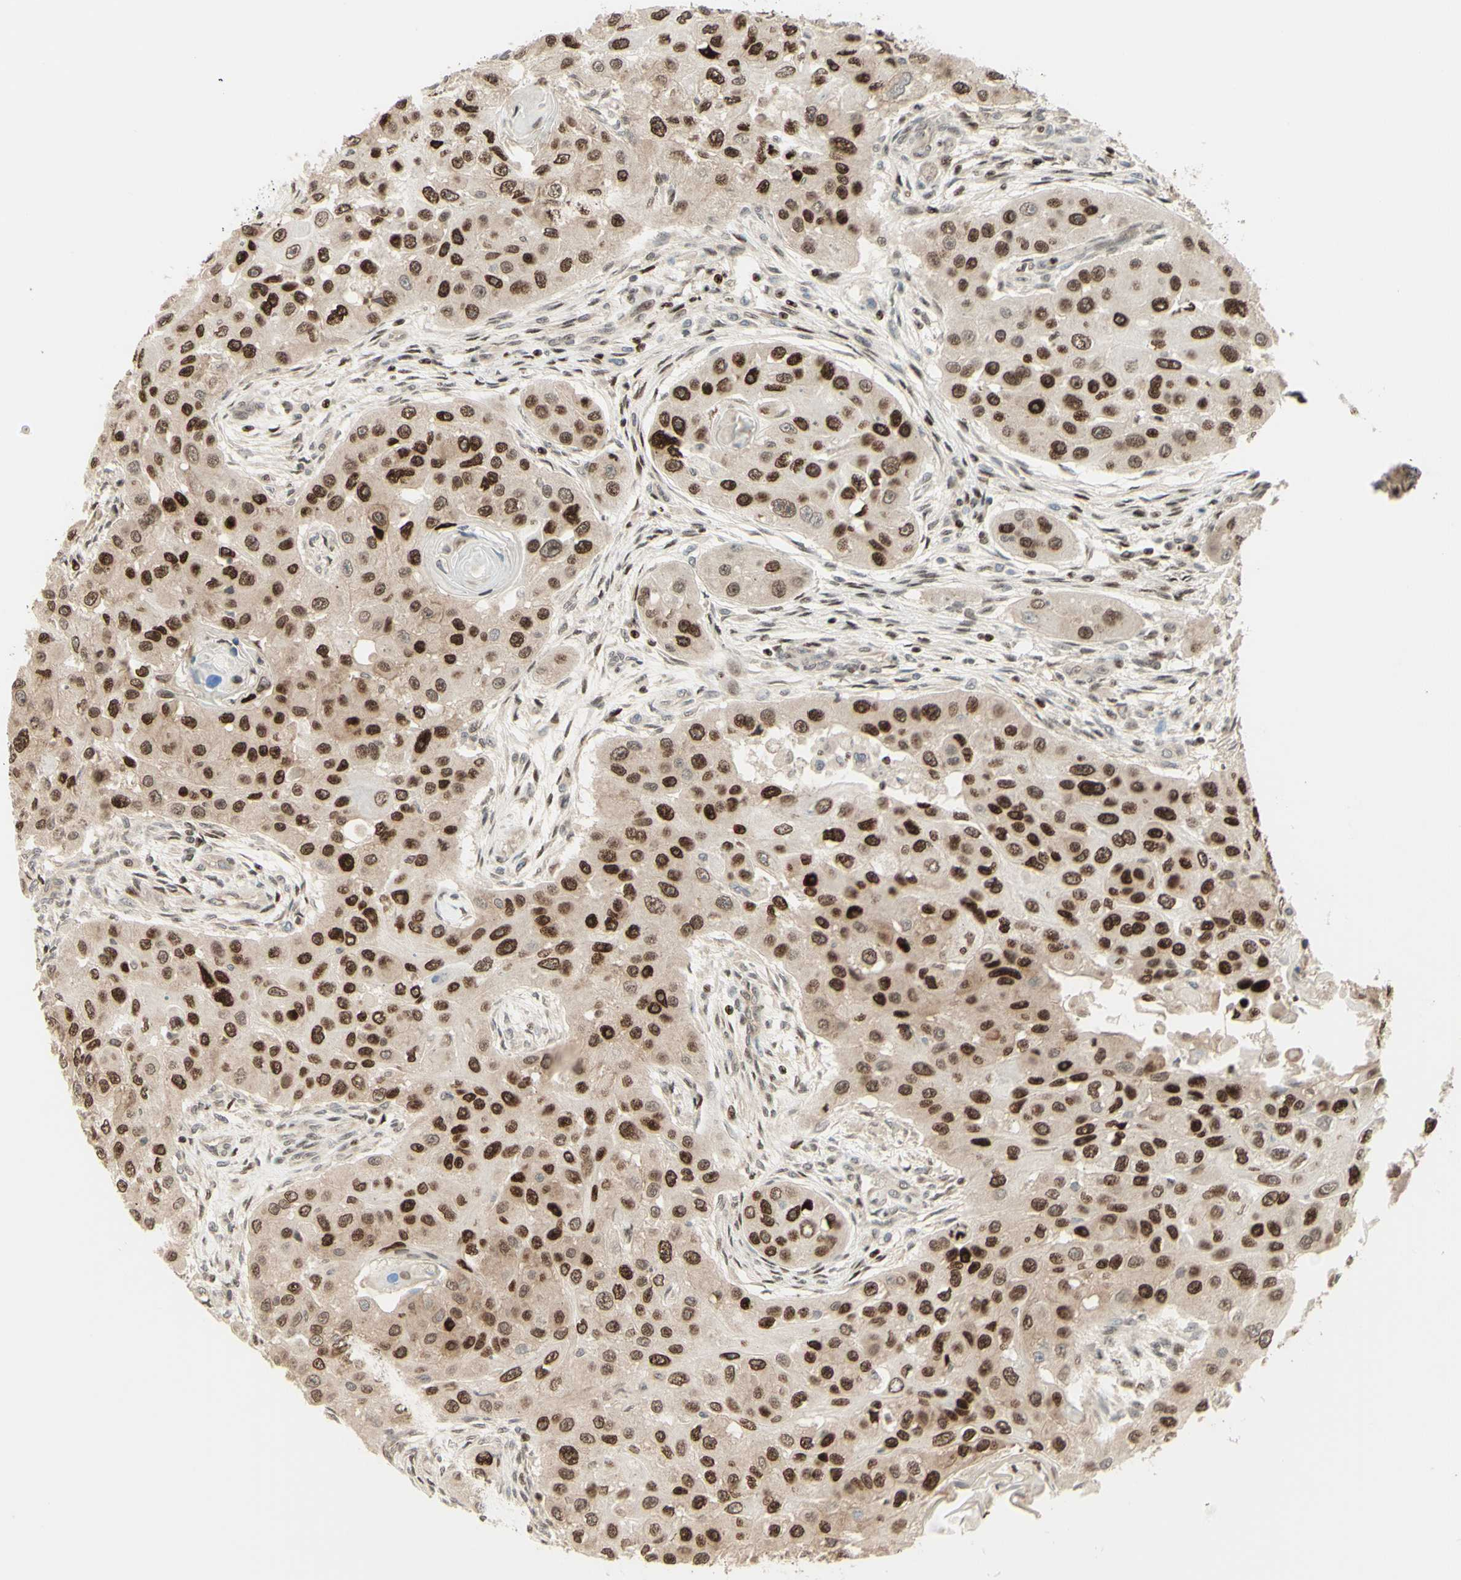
{"staining": {"intensity": "moderate", "quantity": ">75%", "location": "cytoplasmic/membranous,nuclear"}, "tissue": "head and neck cancer", "cell_type": "Tumor cells", "image_type": "cancer", "snomed": [{"axis": "morphology", "description": "Normal tissue, NOS"}, {"axis": "morphology", "description": "Squamous cell carcinoma, NOS"}, {"axis": "topography", "description": "Skeletal muscle"}, {"axis": "topography", "description": "Head-Neck"}], "caption": "A brown stain highlights moderate cytoplasmic/membranous and nuclear expression of a protein in human head and neck cancer (squamous cell carcinoma) tumor cells.", "gene": "CDKL5", "patient": {"sex": "male", "age": 51}}